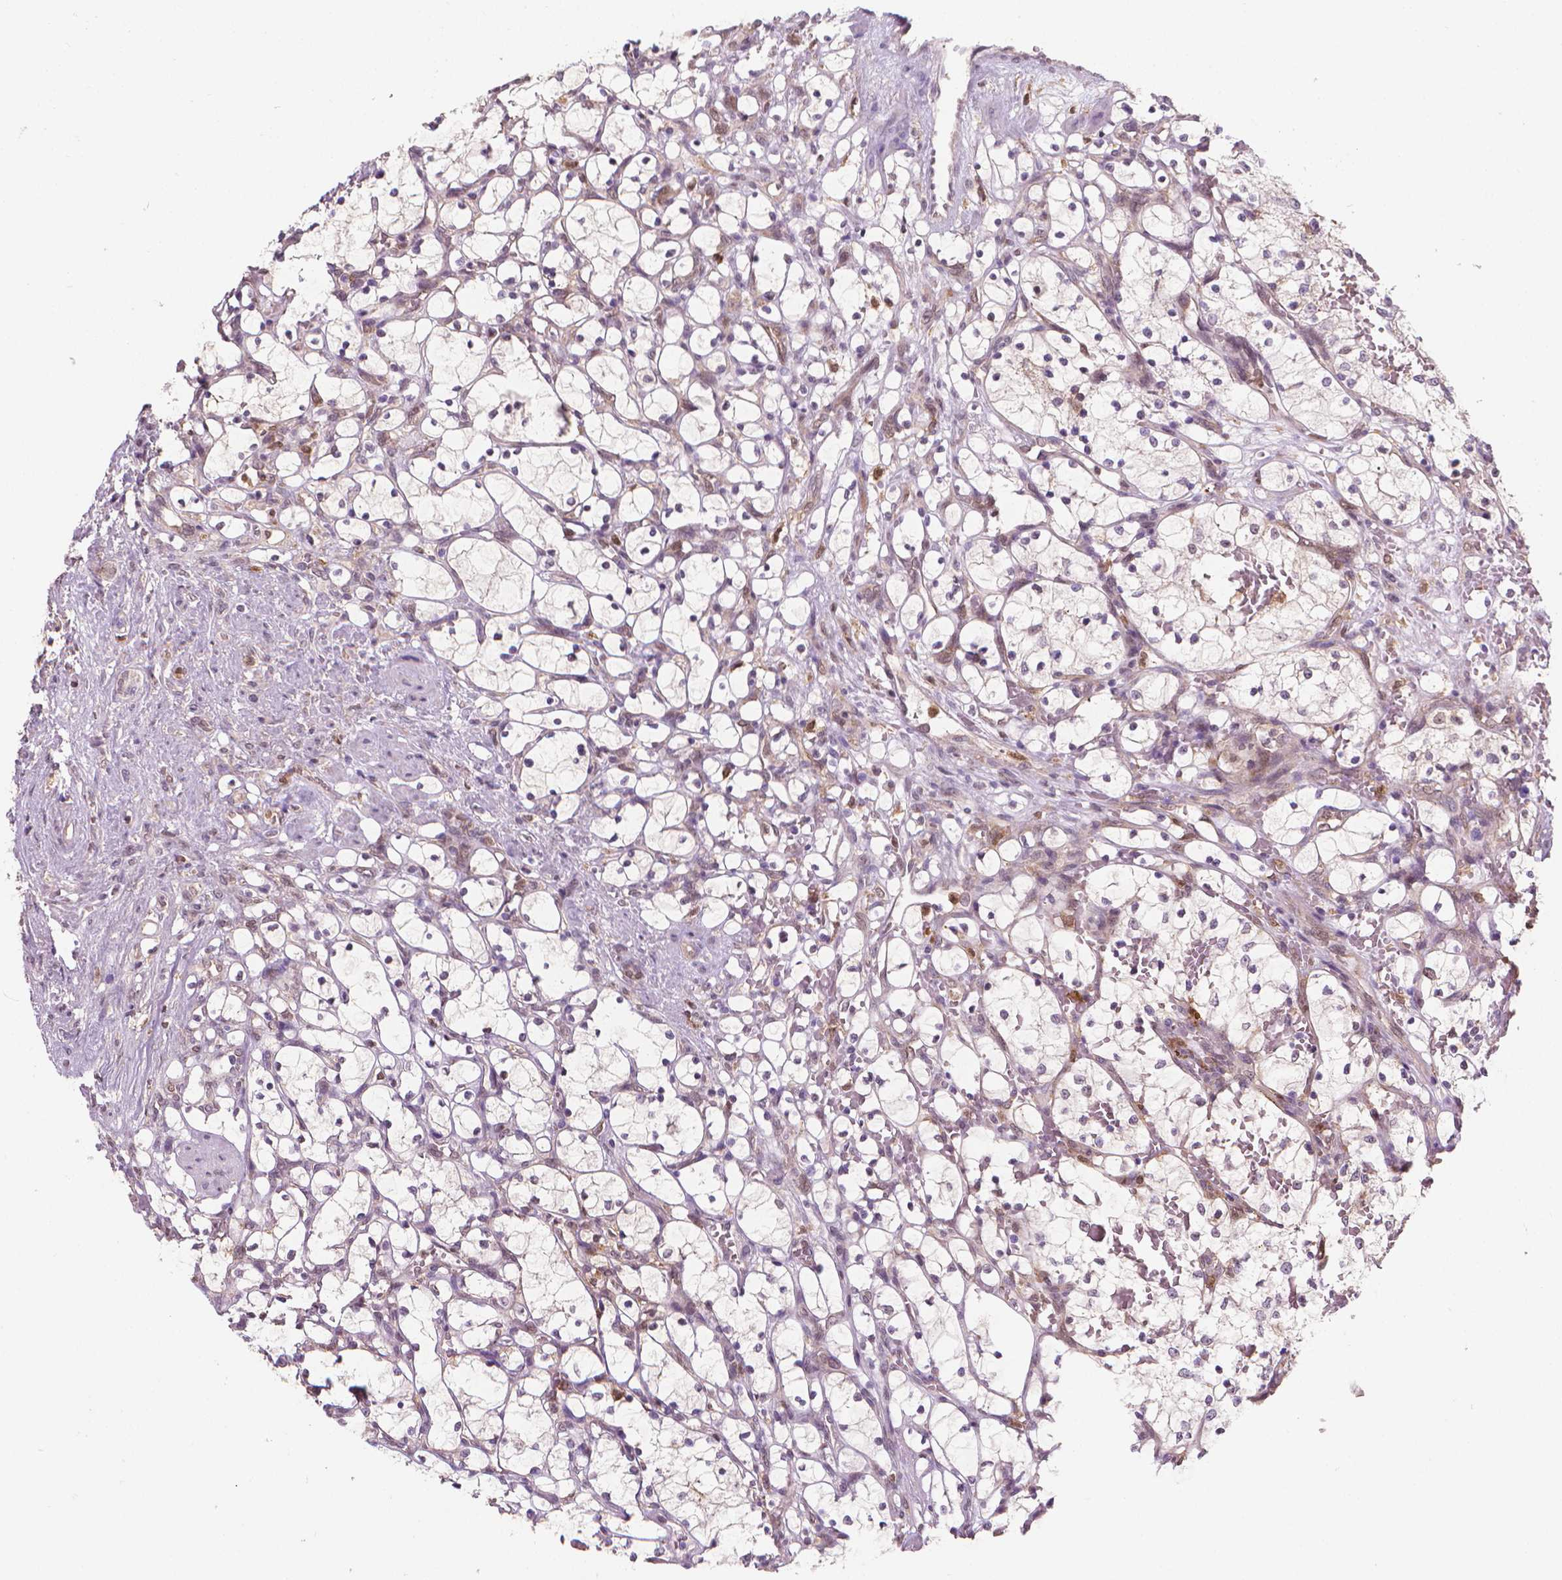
{"staining": {"intensity": "negative", "quantity": "none", "location": "none"}, "tissue": "renal cancer", "cell_type": "Tumor cells", "image_type": "cancer", "snomed": [{"axis": "morphology", "description": "Adenocarcinoma, NOS"}, {"axis": "topography", "description": "Kidney"}], "caption": "Tumor cells show no significant protein staining in renal adenocarcinoma.", "gene": "TNFAIP2", "patient": {"sex": "female", "age": 69}}